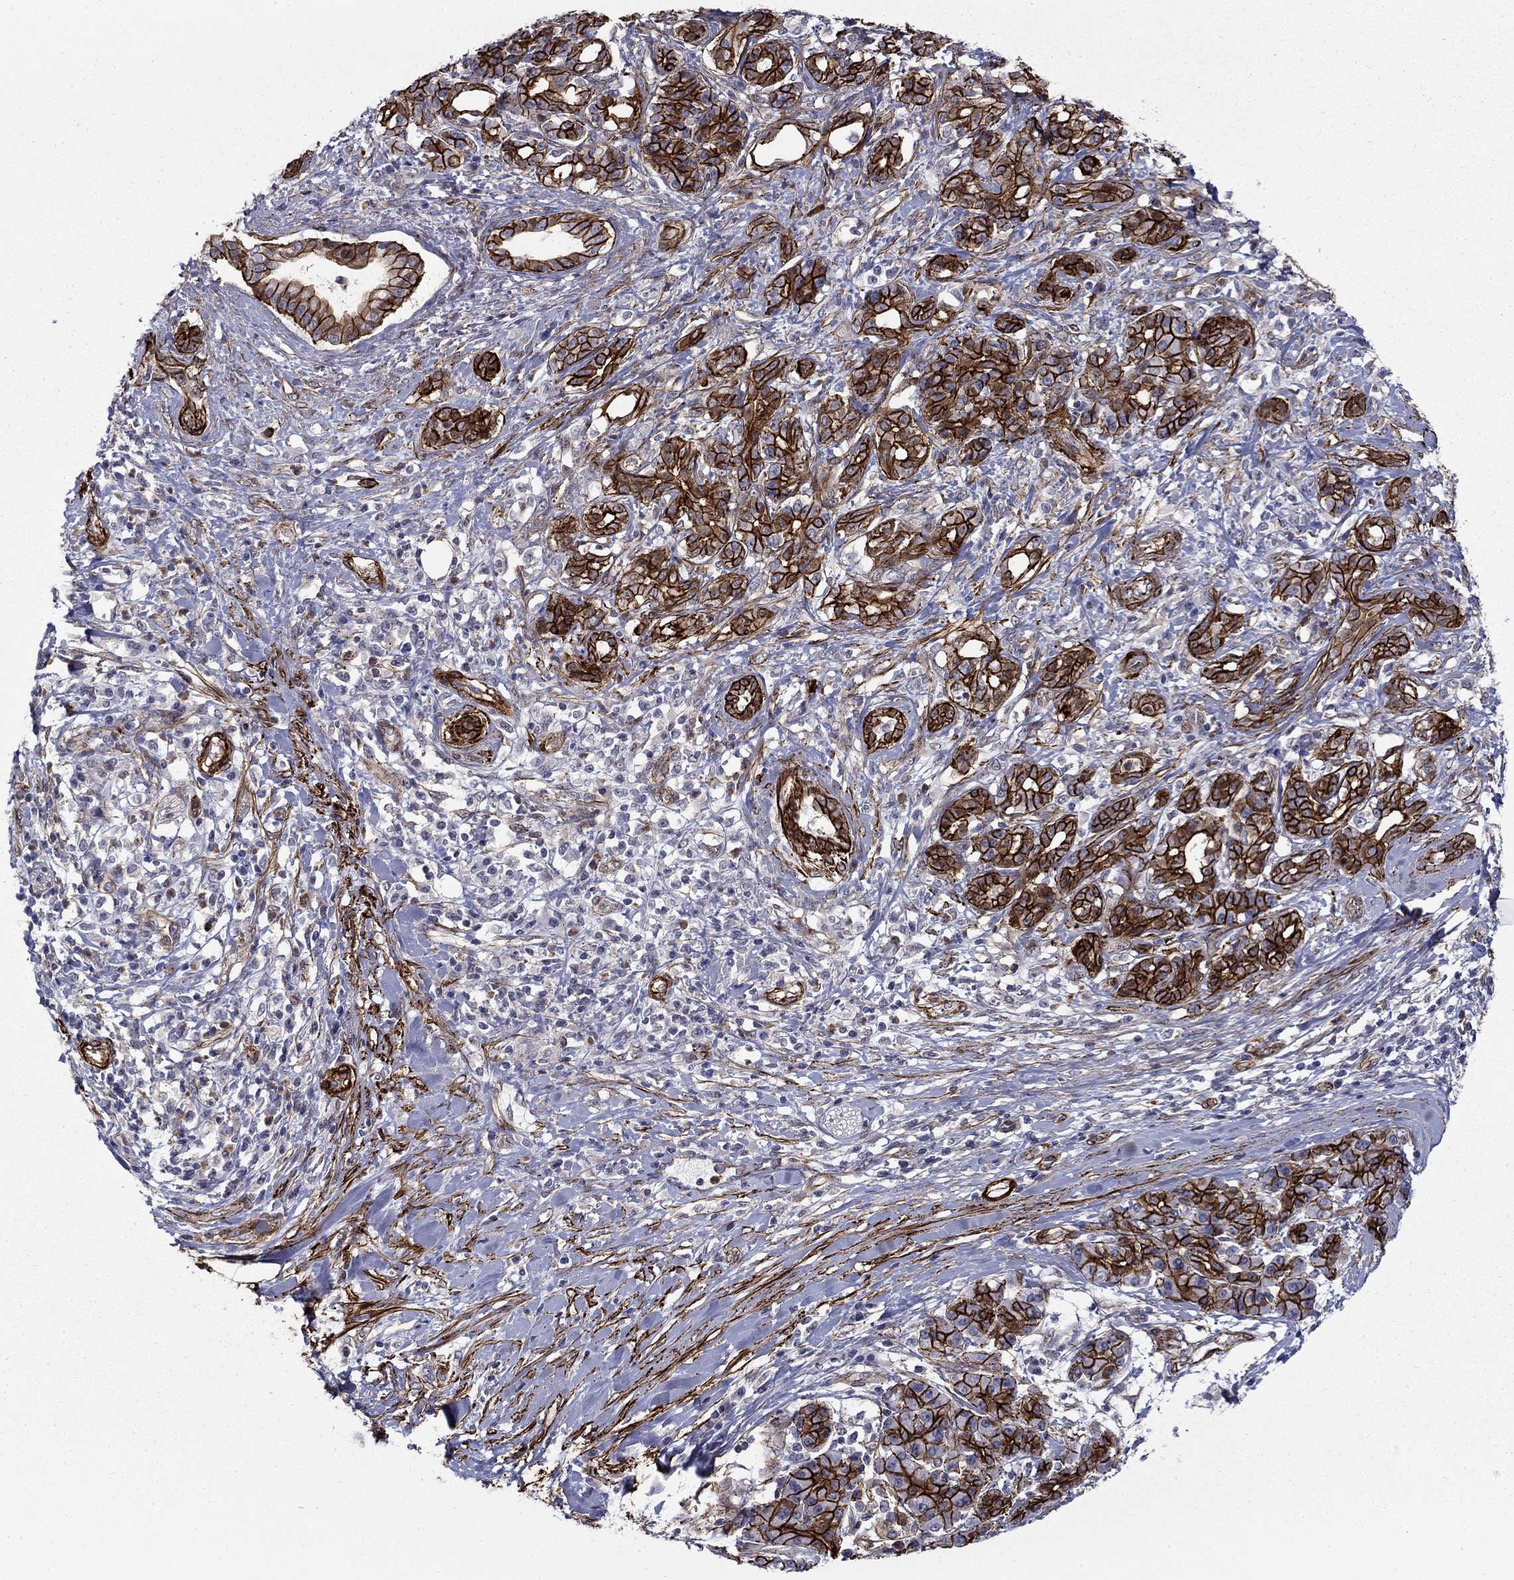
{"staining": {"intensity": "strong", "quantity": ">75%", "location": "cytoplasmic/membranous"}, "tissue": "pancreatic cancer", "cell_type": "Tumor cells", "image_type": "cancer", "snomed": [{"axis": "morphology", "description": "Adenocarcinoma, NOS"}, {"axis": "topography", "description": "Pancreas"}], "caption": "Adenocarcinoma (pancreatic) stained with IHC shows strong cytoplasmic/membranous expression in about >75% of tumor cells. The staining was performed using DAB, with brown indicating positive protein expression. Nuclei are stained blue with hematoxylin.", "gene": "KRBA1", "patient": {"sex": "female", "age": 56}}